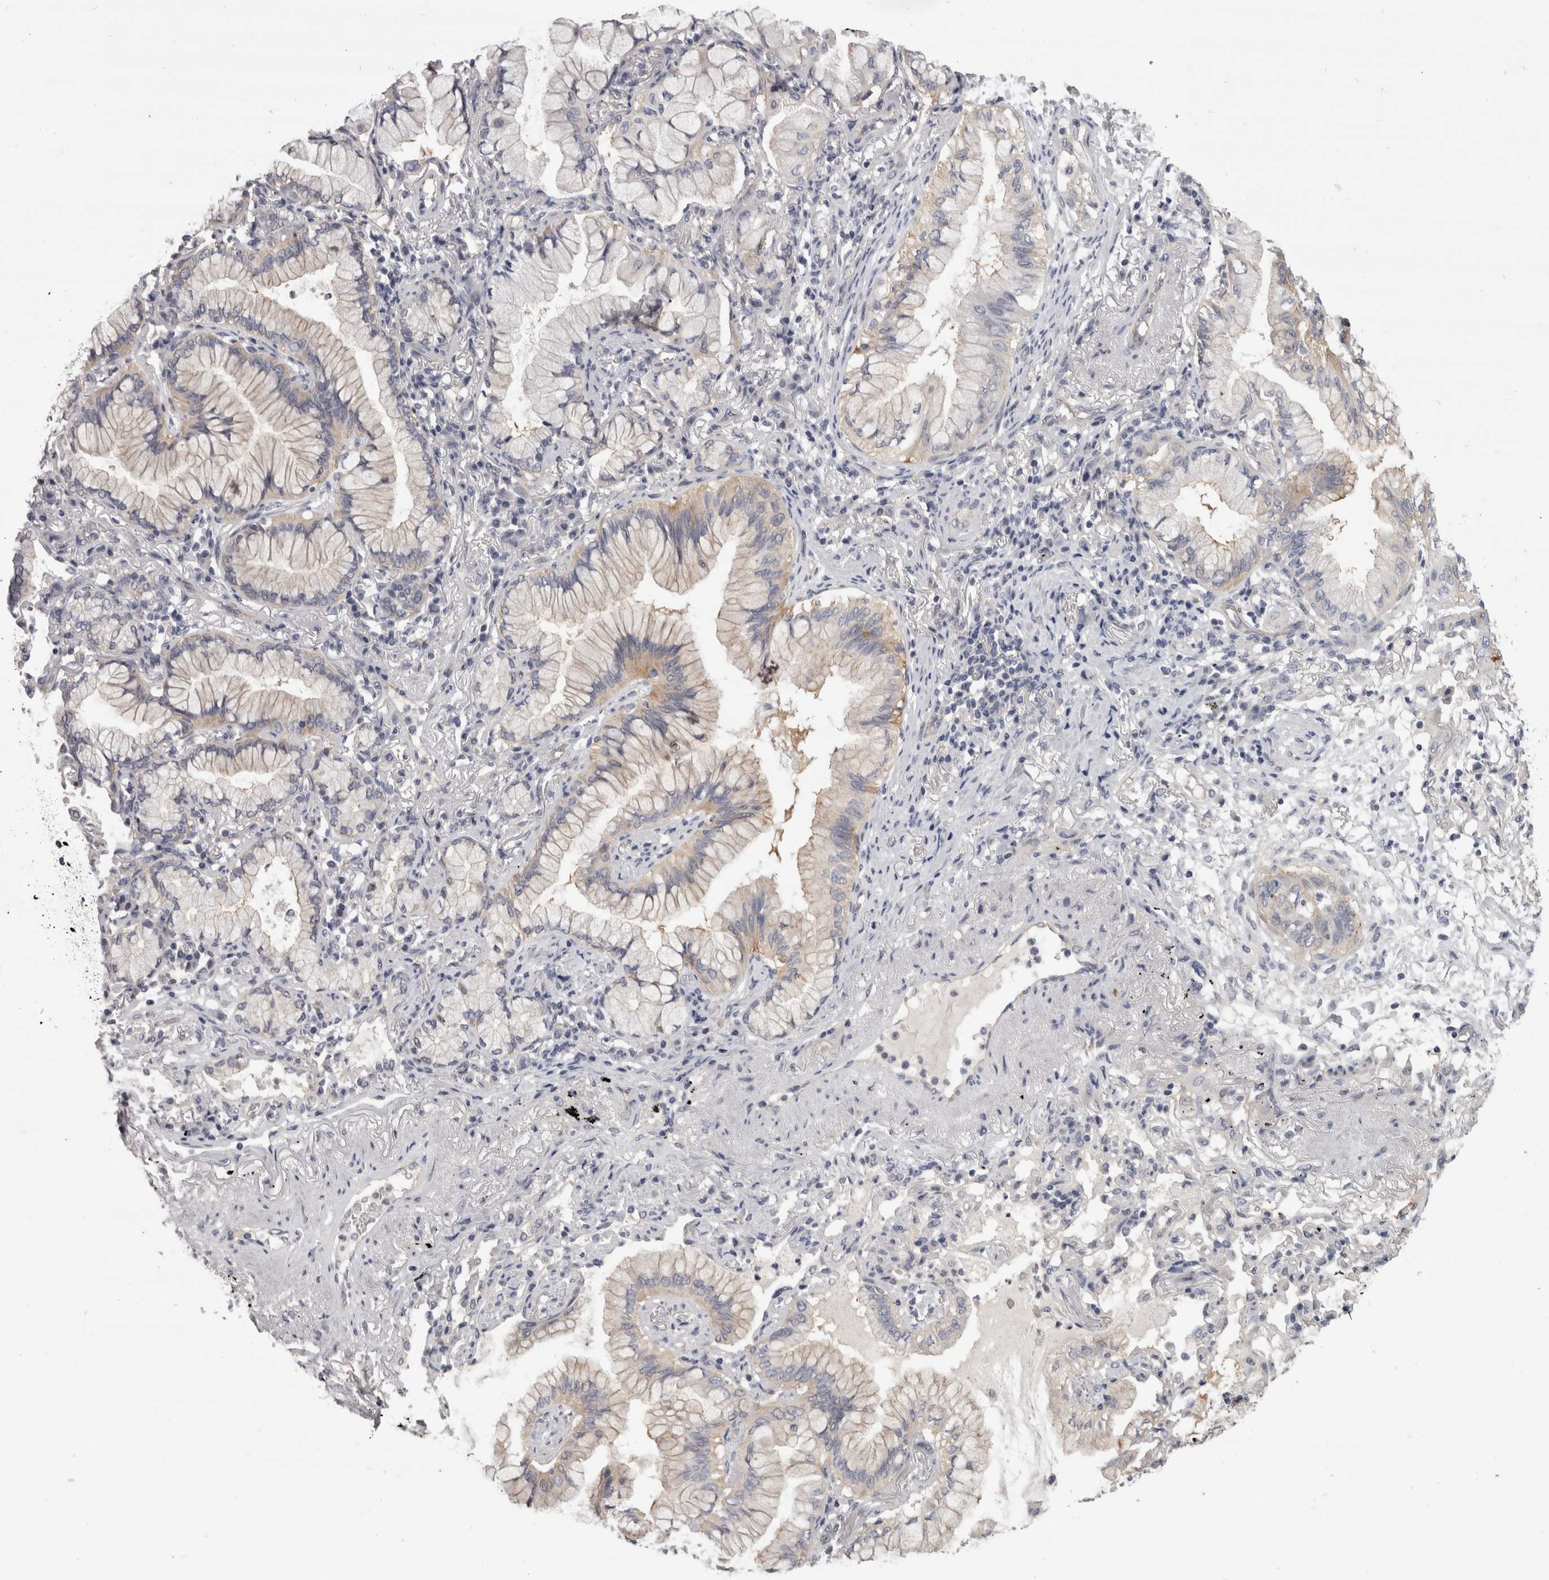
{"staining": {"intensity": "weak", "quantity": "<25%", "location": "cytoplasmic/membranous"}, "tissue": "lung cancer", "cell_type": "Tumor cells", "image_type": "cancer", "snomed": [{"axis": "morphology", "description": "Adenocarcinoma, NOS"}, {"axis": "topography", "description": "Lung"}], "caption": "A photomicrograph of human adenocarcinoma (lung) is negative for staining in tumor cells. The staining is performed using DAB brown chromogen with nuclei counter-stained in using hematoxylin.", "gene": "LYZL6", "patient": {"sex": "female", "age": 70}}